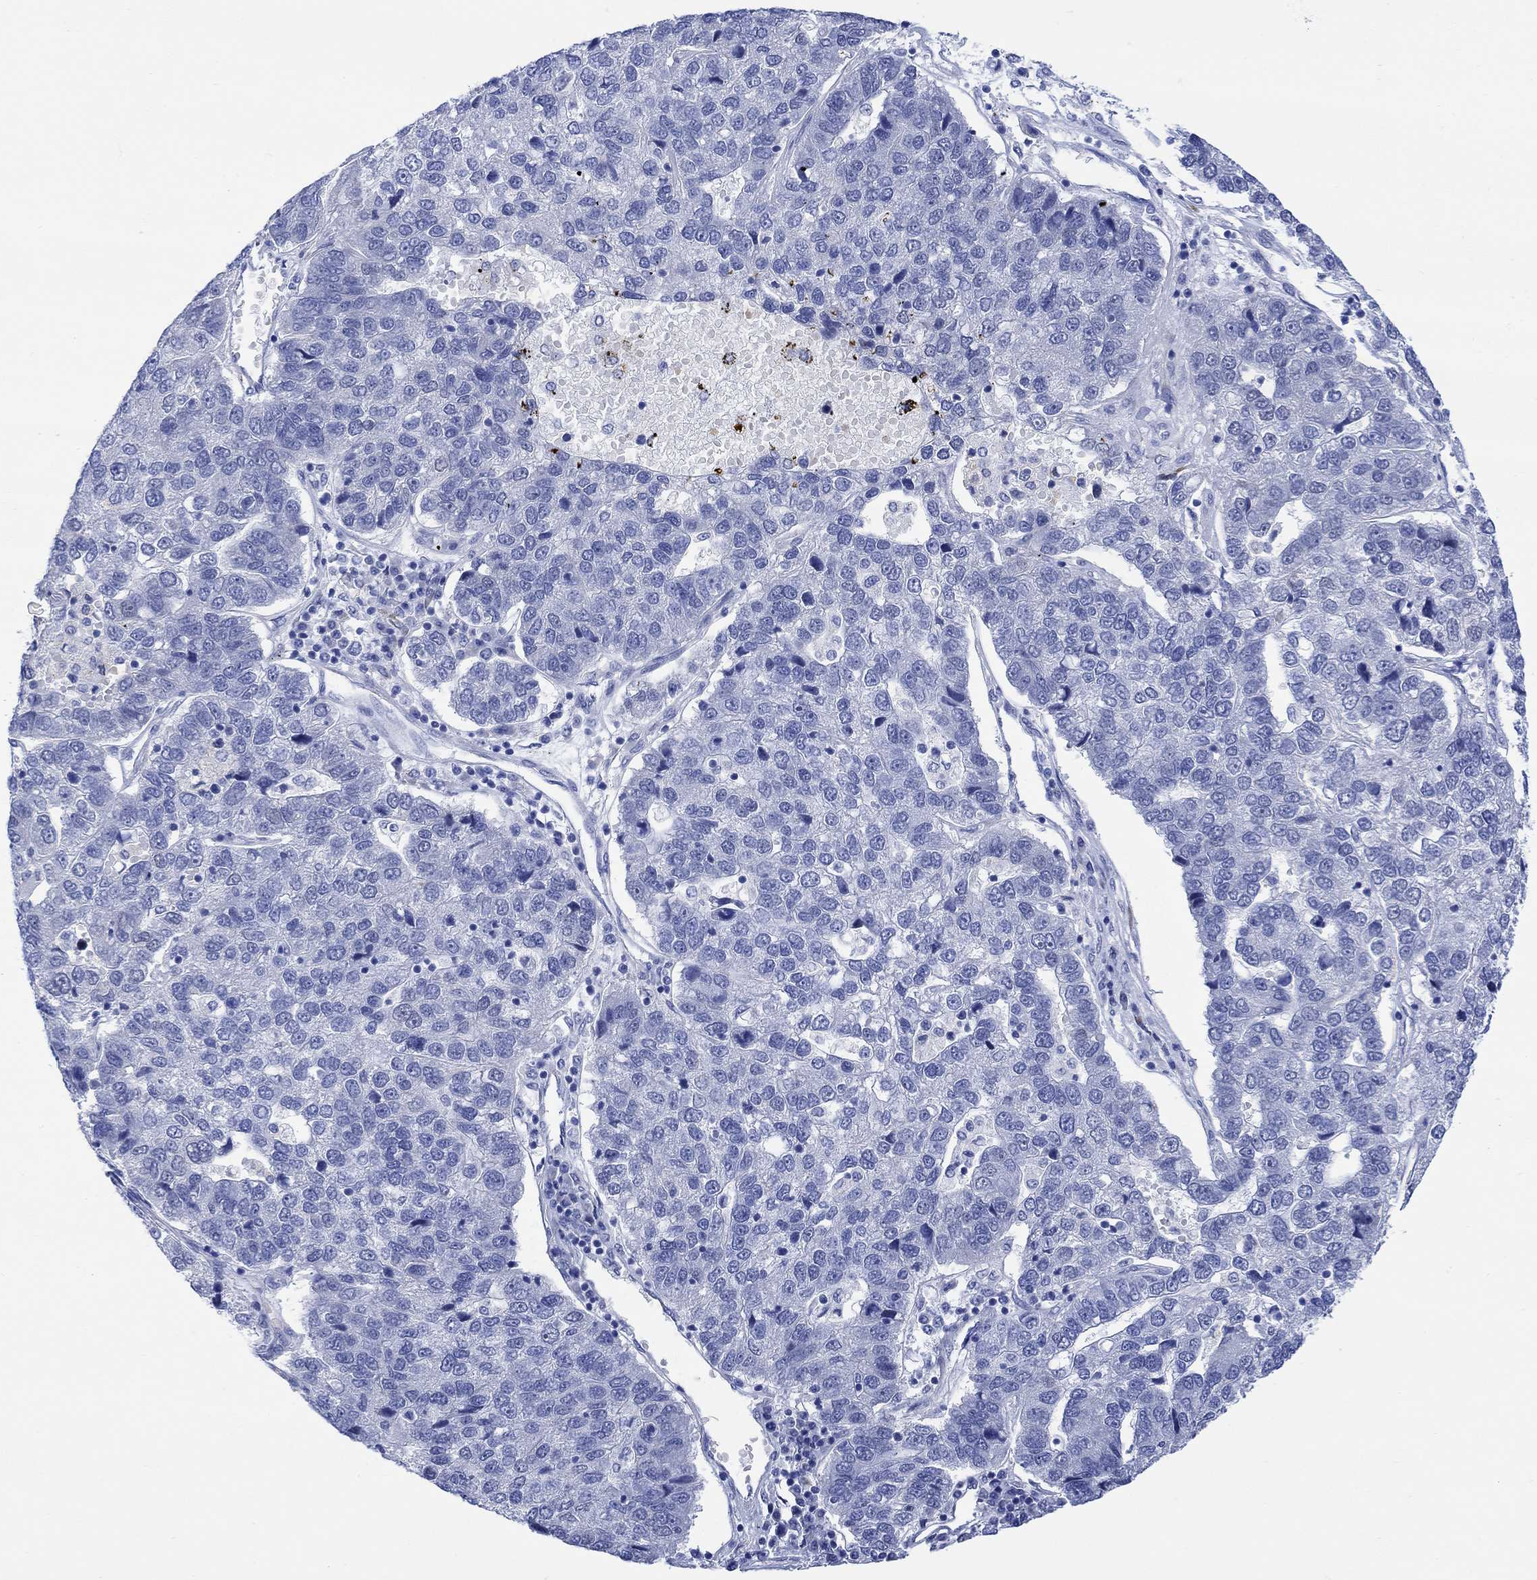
{"staining": {"intensity": "negative", "quantity": "none", "location": "none"}, "tissue": "pancreatic cancer", "cell_type": "Tumor cells", "image_type": "cancer", "snomed": [{"axis": "morphology", "description": "Adenocarcinoma, NOS"}, {"axis": "topography", "description": "Pancreas"}], "caption": "Immunohistochemistry photomicrograph of pancreatic cancer (adenocarcinoma) stained for a protein (brown), which shows no expression in tumor cells. (DAB immunohistochemistry visualized using brightfield microscopy, high magnification).", "gene": "MYL1", "patient": {"sex": "female", "age": 61}}